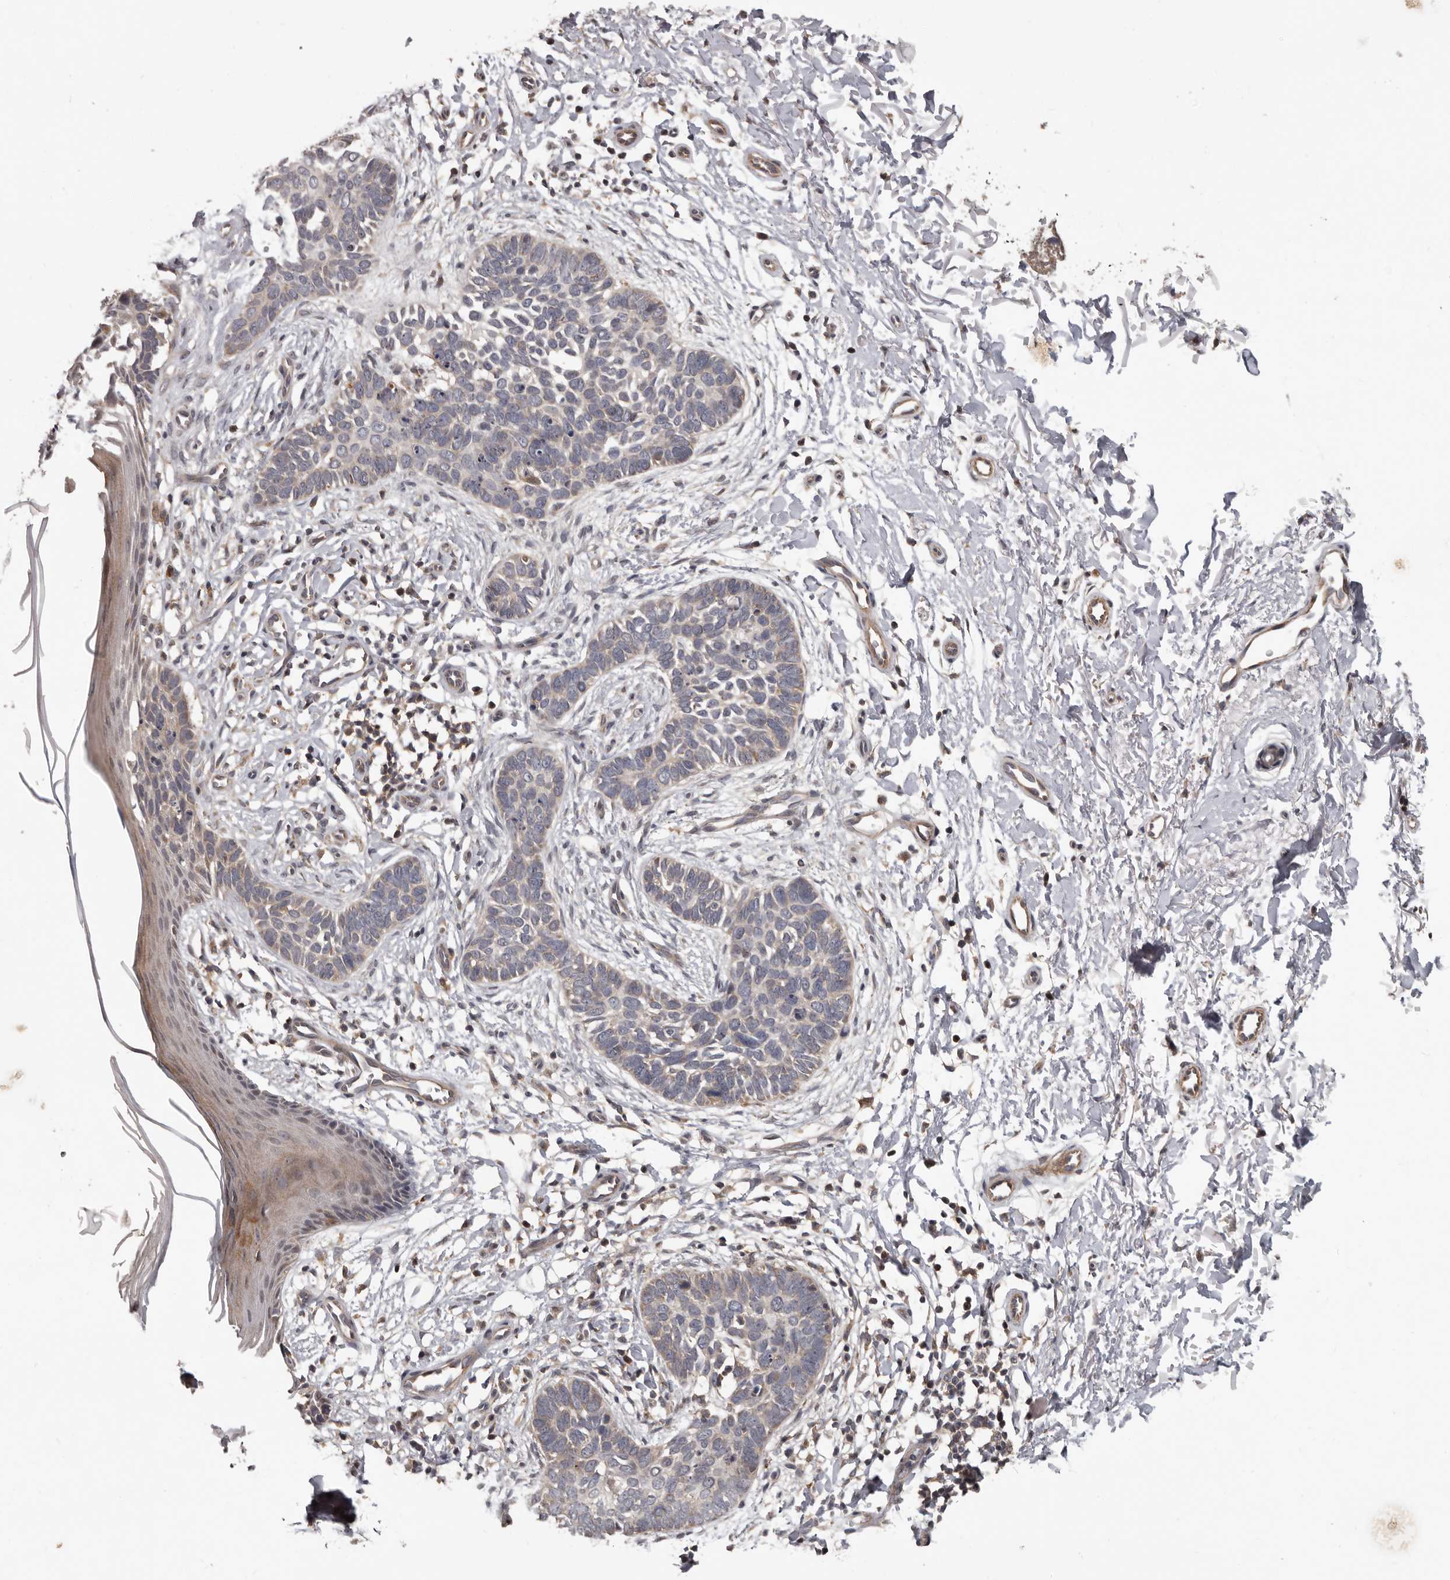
{"staining": {"intensity": "weak", "quantity": "<25%", "location": "cytoplasmic/membranous"}, "tissue": "skin cancer", "cell_type": "Tumor cells", "image_type": "cancer", "snomed": [{"axis": "morphology", "description": "Normal tissue, NOS"}, {"axis": "morphology", "description": "Basal cell carcinoma"}, {"axis": "topography", "description": "Skin"}], "caption": "Tumor cells are negative for brown protein staining in basal cell carcinoma (skin).", "gene": "FGFR4", "patient": {"sex": "male", "age": 77}}